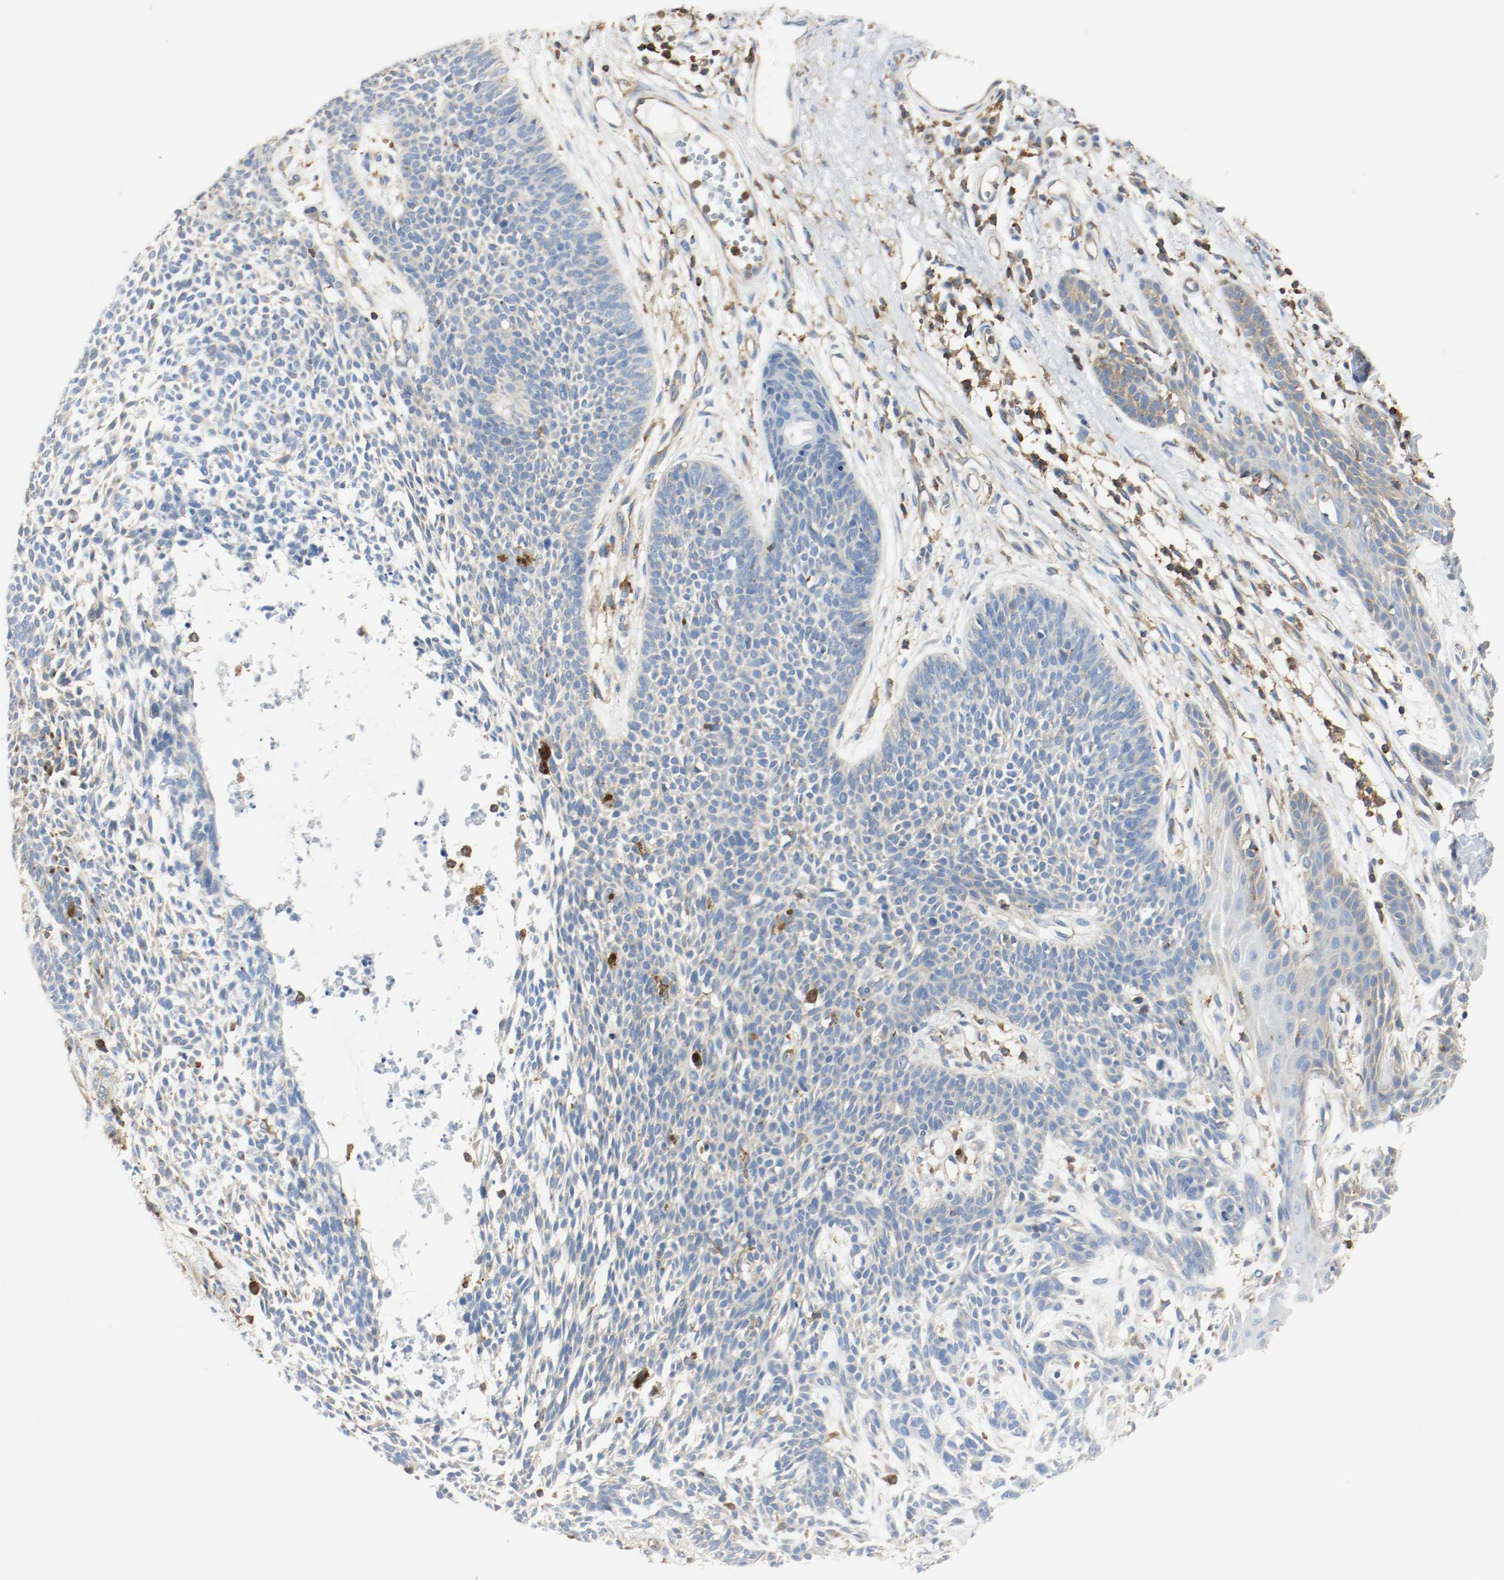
{"staining": {"intensity": "negative", "quantity": "none", "location": "none"}, "tissue": "skin cancer", "cell_type": "Tumor cells", "image_type": "cancer", "snomed": [{"axis": "morphology", "description": "Basal cell carcinoma"}, {"axis": "topography", "description": "Skin"}], "caption": "Skin cancer was stained to show a protein in brown. There is no significant staining in tumor cells.", "gene": "ARPC1B", "patient": {"sex": "female", "age": 84}}